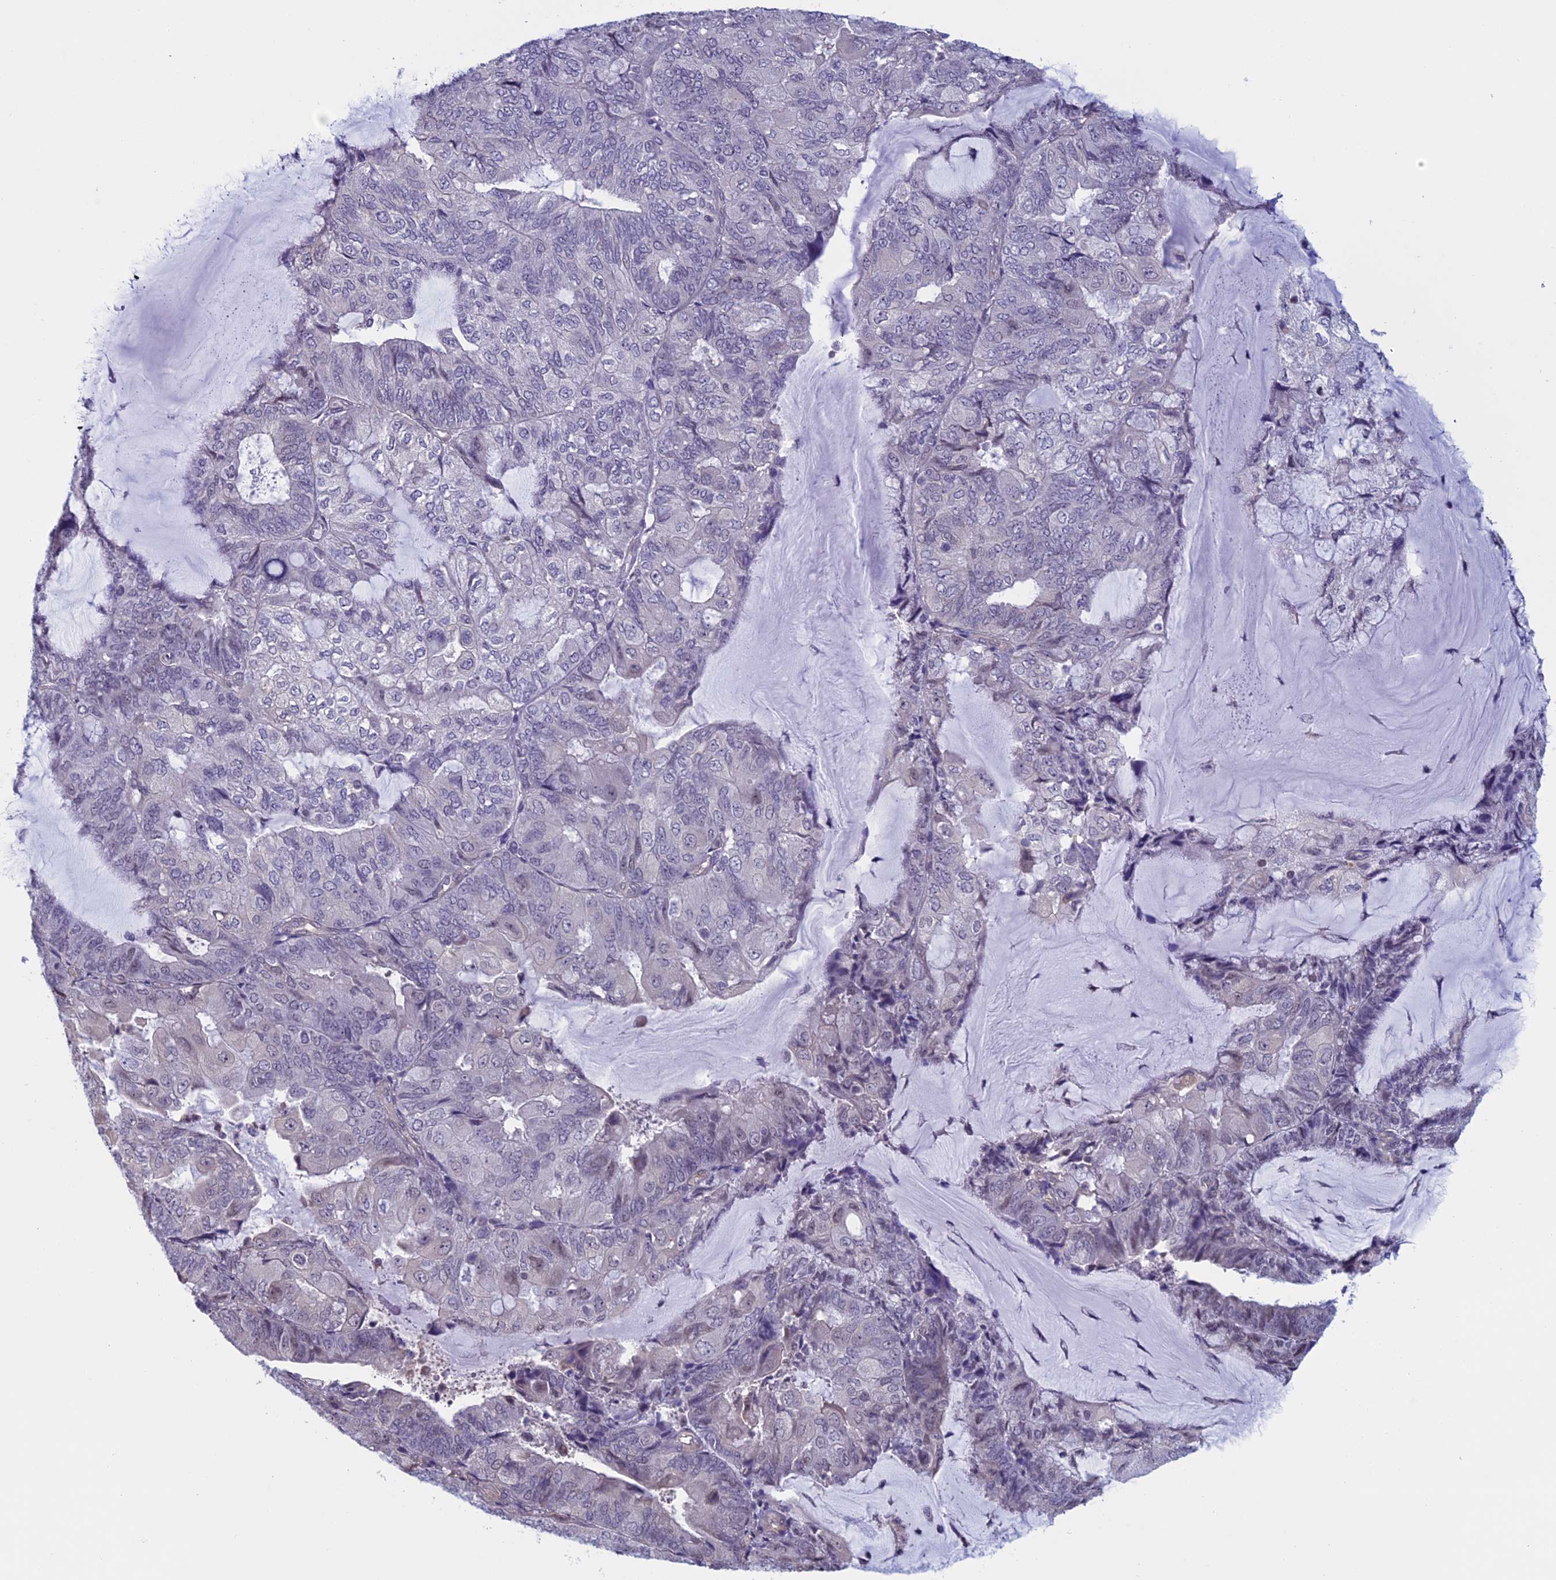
{"staining": {"intensity": "negative", "quantity": "none", "location": "none"}, "tissue": "endometrial cancer", "cell_type": "Tumor cells", "image_type": "cancer", "snomed": [{"axis": "morphology", "description": "Adenocarcinoma, NOS"}, {"axis": "topography", "description": "Endometrium"}], "caption": "The micrograph shows no significant expression in tumor cells of endometrial cancer (adenocarcinoma).", "gene": "SLC1A6", "patient": {"sex": "female", "age": 81}}